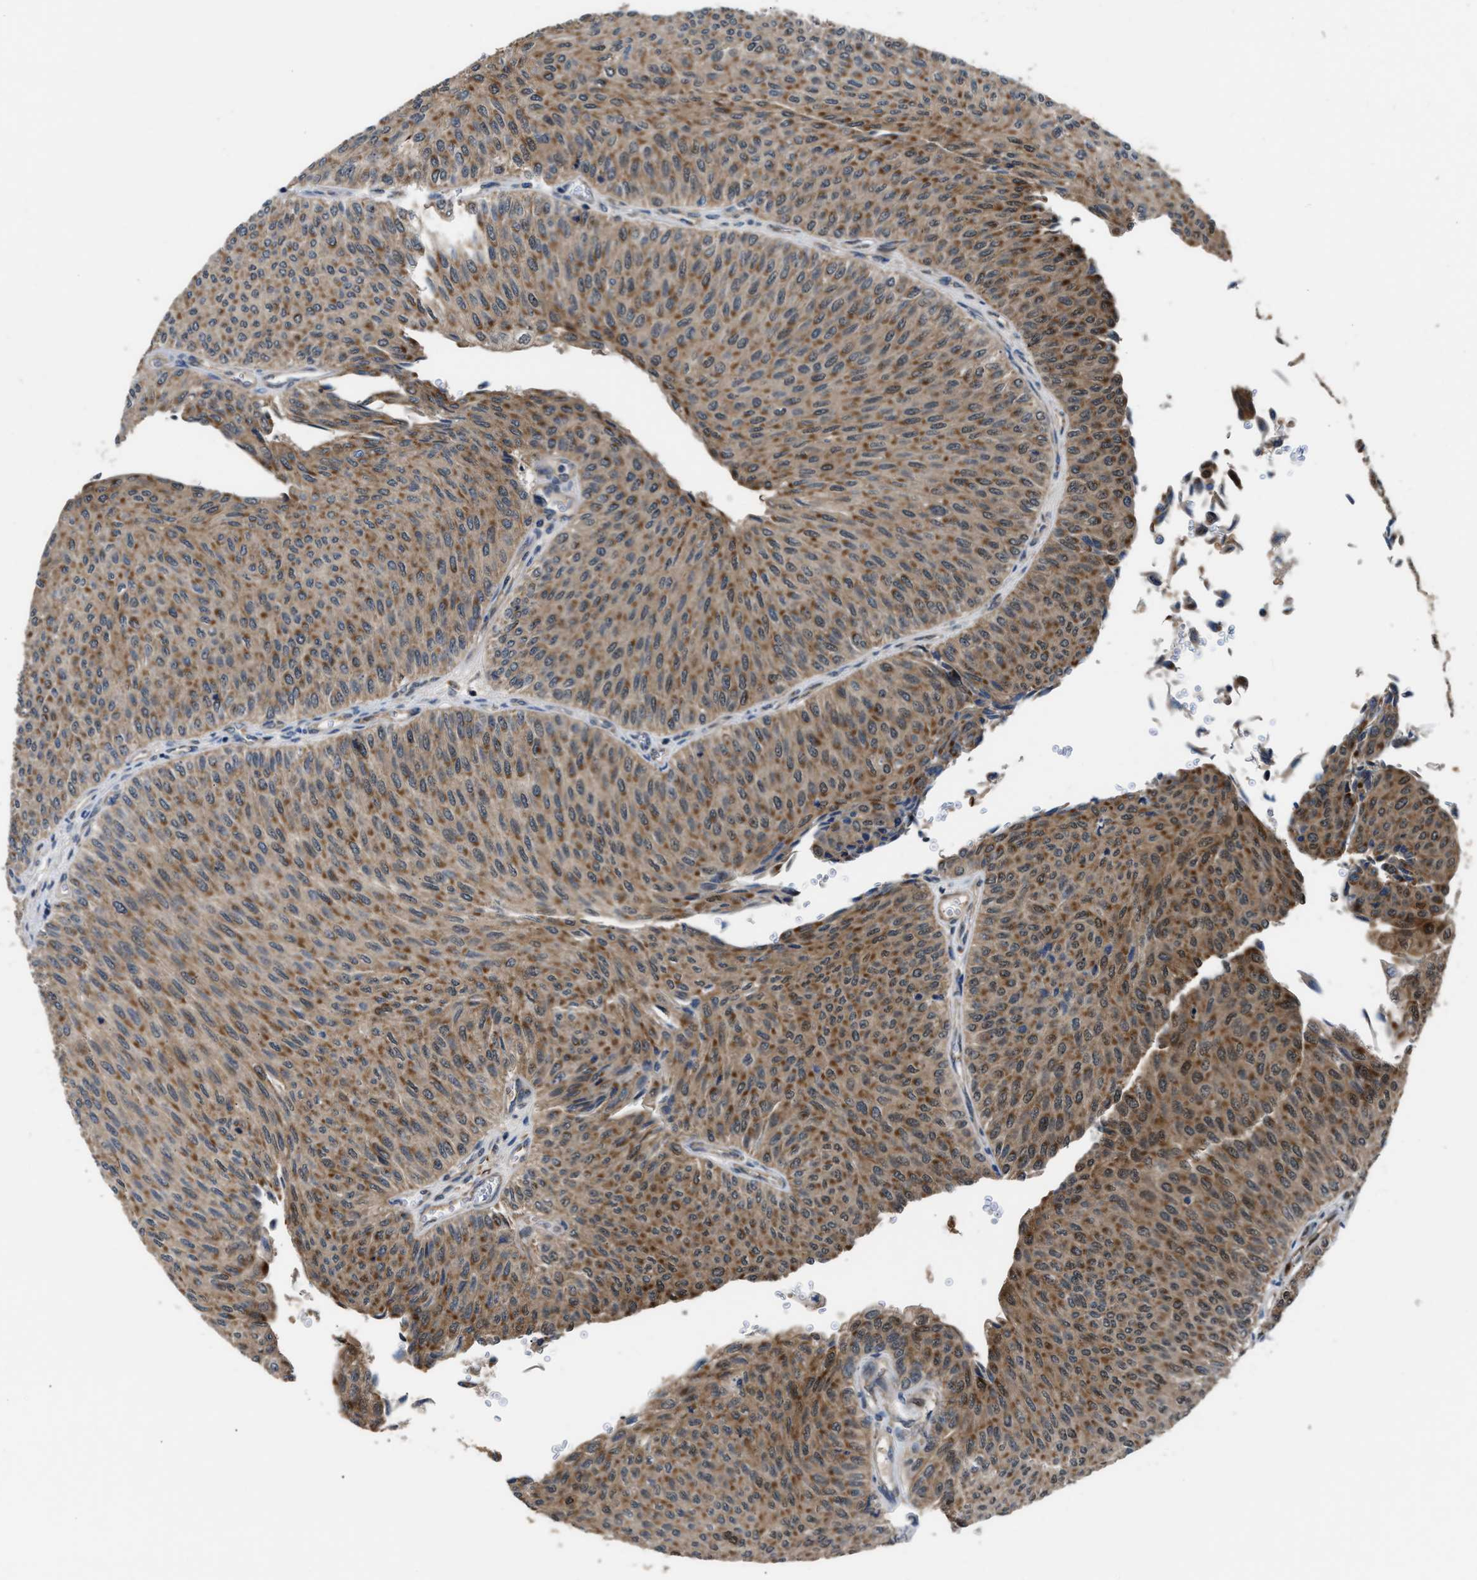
{"staining": {"intensity": "moderate", "quantity": ">75%", "location": "cytoplasmic/membranous"}, "tissue": "urothelial cancer", "cell_type": "Tumor cells", "image_type": "cancer", "snomed": [{"axis": "morphology", "description": "Urothelial carcinoma, Low grade"}, {"axis": "topography", "description": "Urinary bladder"}], "caption": "An immunohistochemistry image of neoplastic tissue is shown. Protein staining in brown shows moderate cytoplasmic/membranous positivity in urothelial cancer within tumor cells. Ihc stains the protein of interest in brown and the nuclei are stained blue.", "gene": "PPA1", "patient": {"sex": "male", "age": 78}}